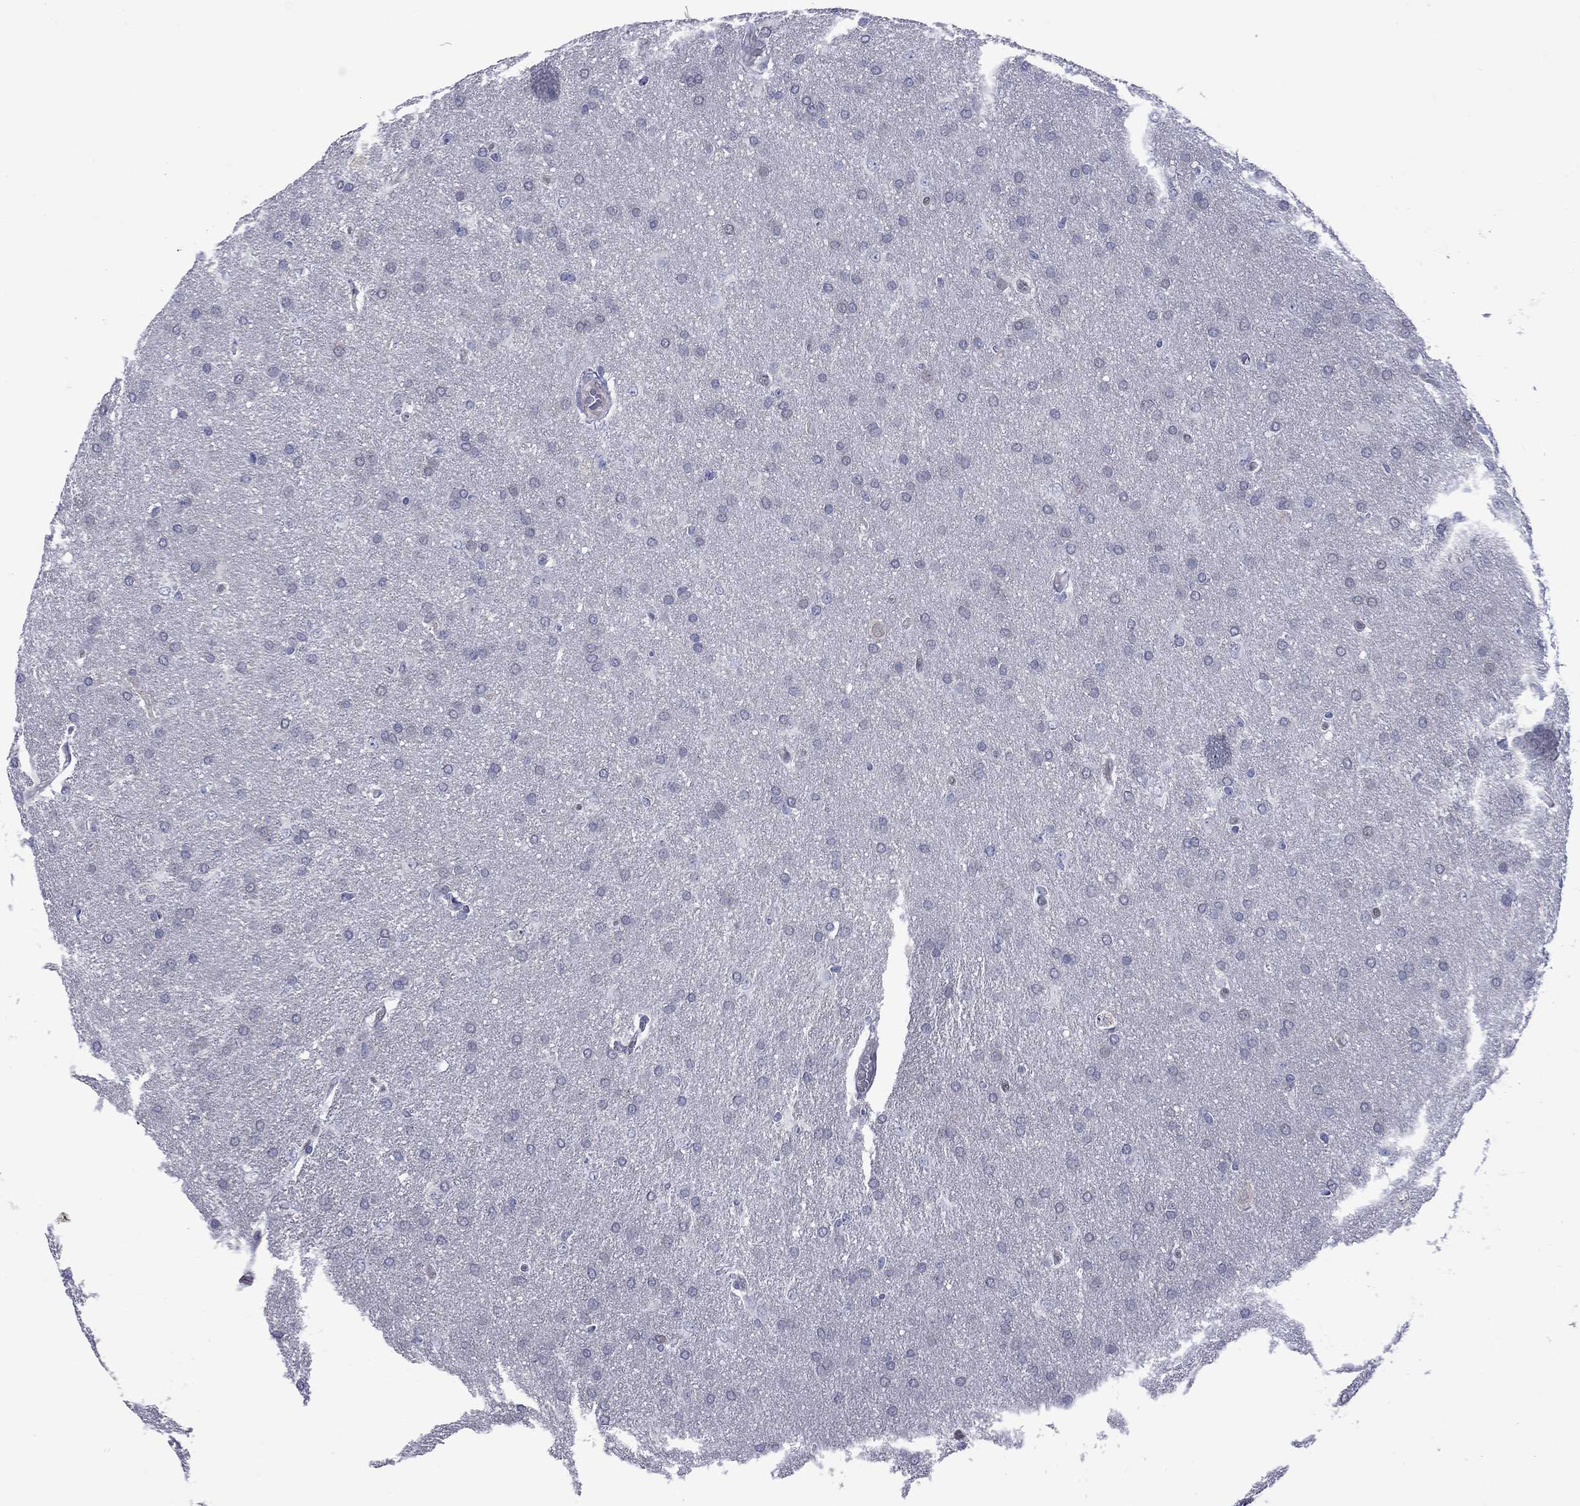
{"staining": {"intensity": "negative", "quantity": "none", "location": "none"}, "tissue": "glioma", "cell_type": "Tumor cells", "image_type": "cancer", "snomed": [{"axis": "morphology", "description": "Glioma, malignant, Low grade"}, {"axis": "topography", "description": "Brain"}], "caption": "DAB immunohistochemical staining of human glioma exhibits no significant positivity in tumor cells. (DAB (3,3'-diaminobenzidine) immunohistochemistry visualized using brightfield microscopy, high magnification).", "gene": "CTNNBIP1", "patient": {"sex": "female", "age": 32}}